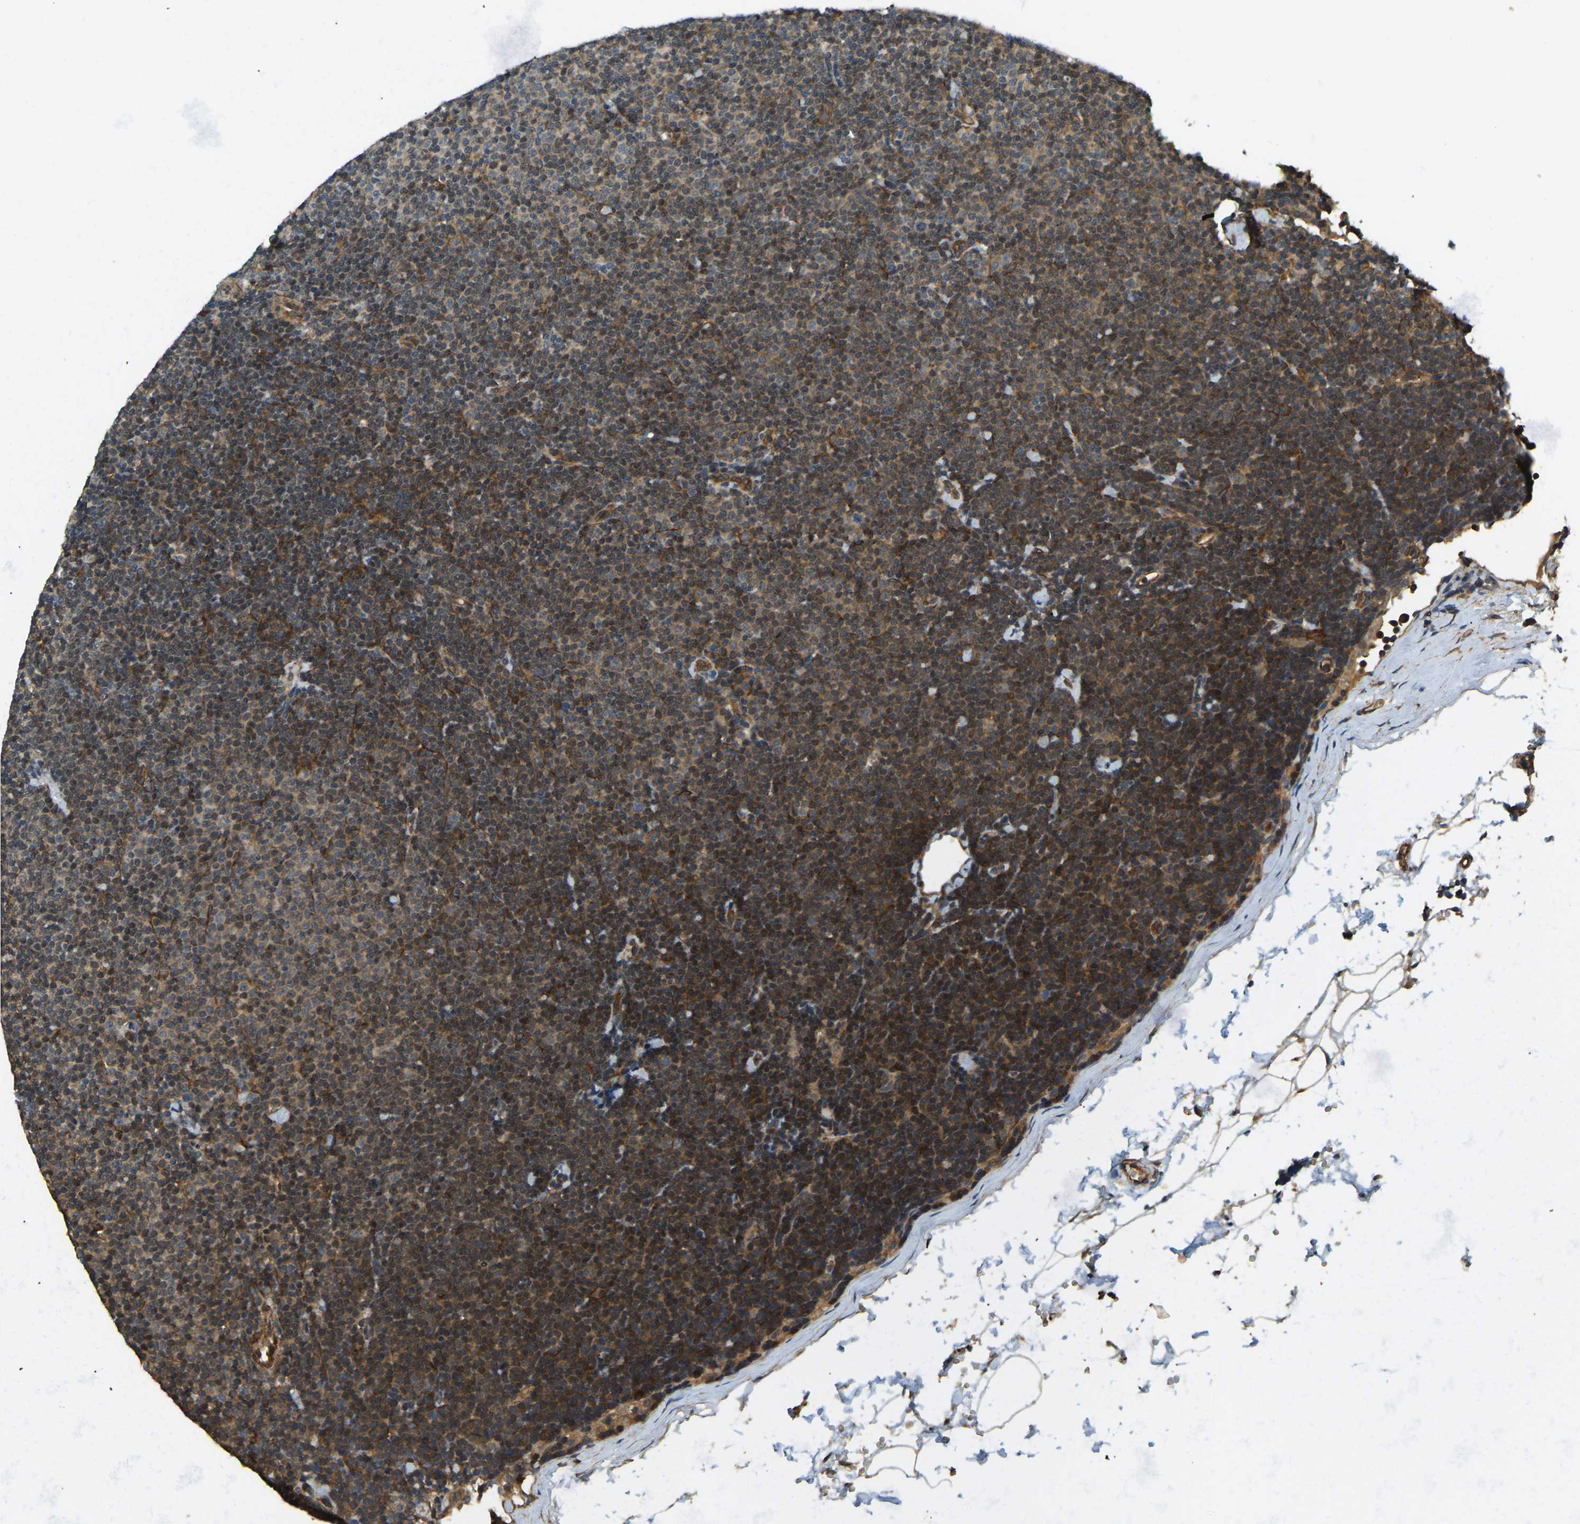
{"staining": {"intensity": "moderate", "quantity": "25%-75%", "location": "cytoplasmic/membranous"}, "tissue": "lymphoma", "cell_type": "Tumor cells", "image_type": "cancer", "snomed": [{"axis": "morphology", "description": "Malignant lymphoma, non-Hodgkin's type, Low grade"}, {"axis": "topography", "description": "Lymph node"}], "caption": "Lymphoma stained with a brown dye exhibits moderate cytoplasmic/membranous positive expression in approximately 25%-75% of tumor cells.", "gene": "ERGIC1", "patient": {"sex": "female", "age": 53}}